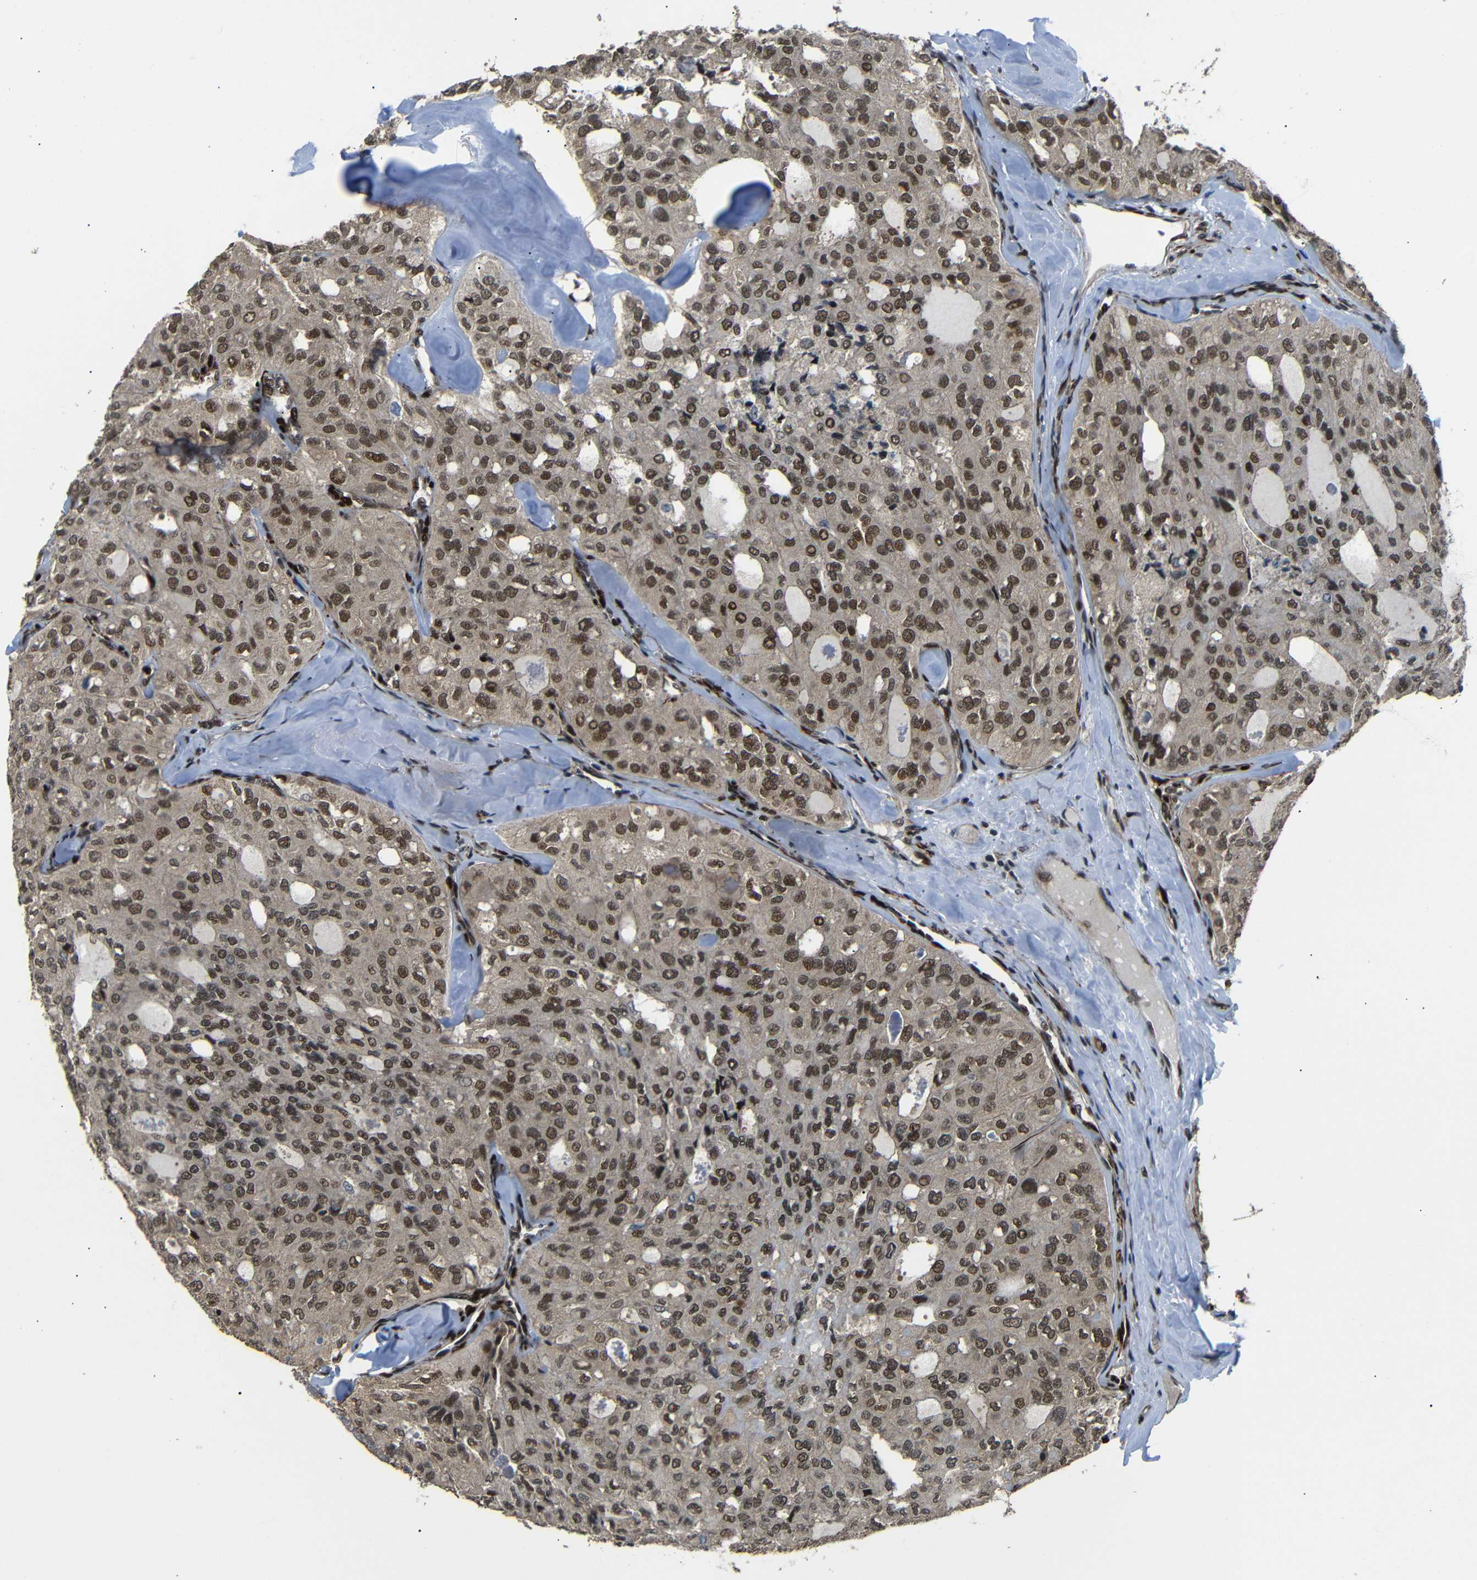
{"staining": {"intensity": "moderate", "quantity": ">75%", "location": "cytoplasmic/membranous,nuclear"}, "tissue": "thyroid cancer", "cell_type": "Tumor cells", "image_type": "cancer", "snomed": [{"axis": "morphology", "description": "Follicular adenoma carcinoma, NOS"}, {"axis": "topography", "description": "Thyroid gland"}], "caption": "The histopathology image demonstrates staining of thyroid follicular adenoma carcinoma, revealing moderate cytoplasmic/membranous and nuclear protein staining (brown color) within tumor cells.", "gene": "TBX2", "patient": {"sex": "male", "age": 75}}